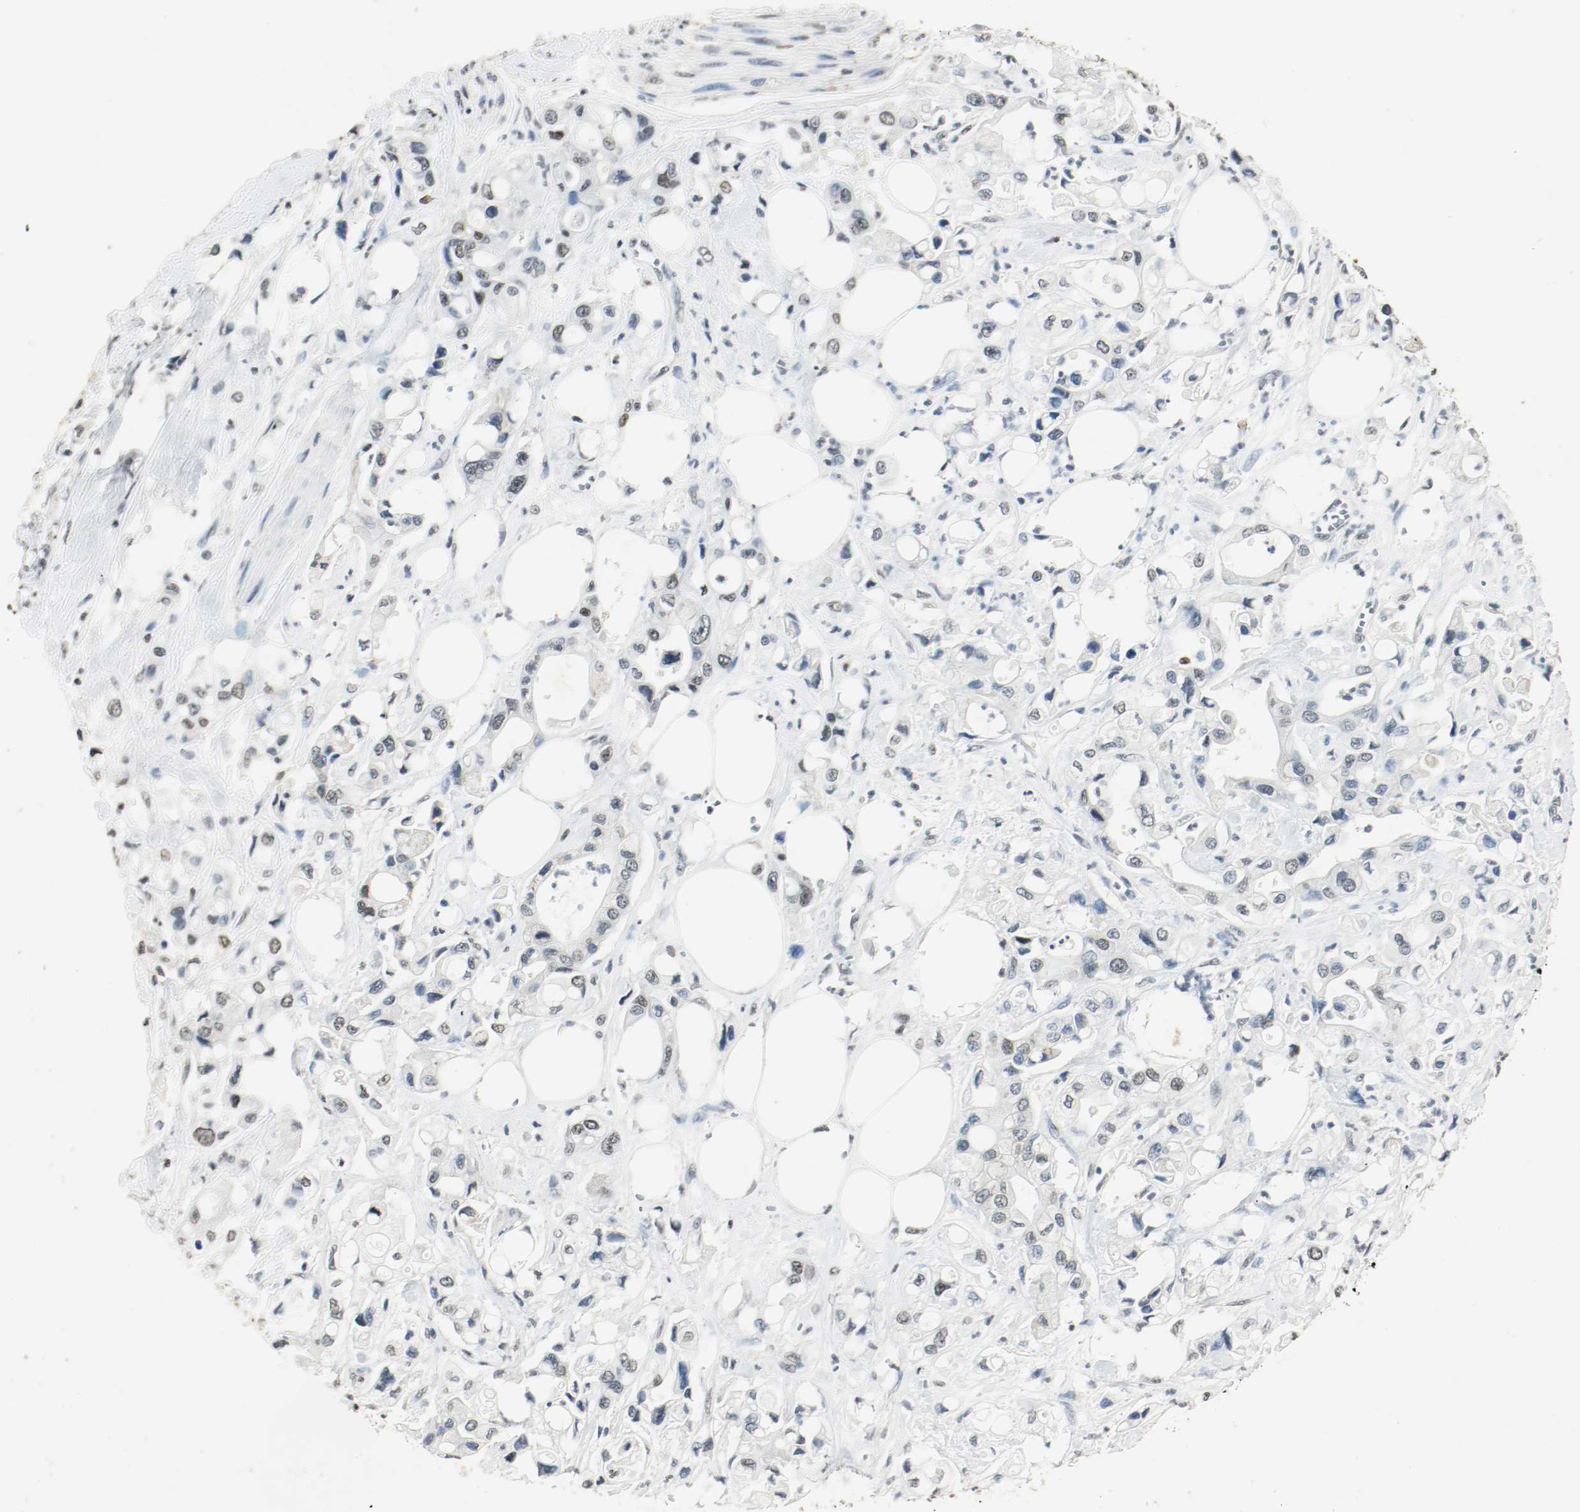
{"staining": {"intensity": "moderate", "quantity": "25%-75%", "location": "nuclear"}, "tissue": "pancreatic cancer", "cell_type": "Tumor cells", "image_type": "cancer", "snomed": [{"axis": "morphology", "description": "Adenocarcinoma, NOS"}, {"axis": "topography", "description": "Pancreas"}], "caption": "The photomicrograph demonstrates immunohistochemical staining of pancreatic adenocarcinoma. There is moderate nuclear staining is present in about 25%-75% of tumor cells.", "gene": "DNMT1", "patient": {"sex": "male", "age": 70}}